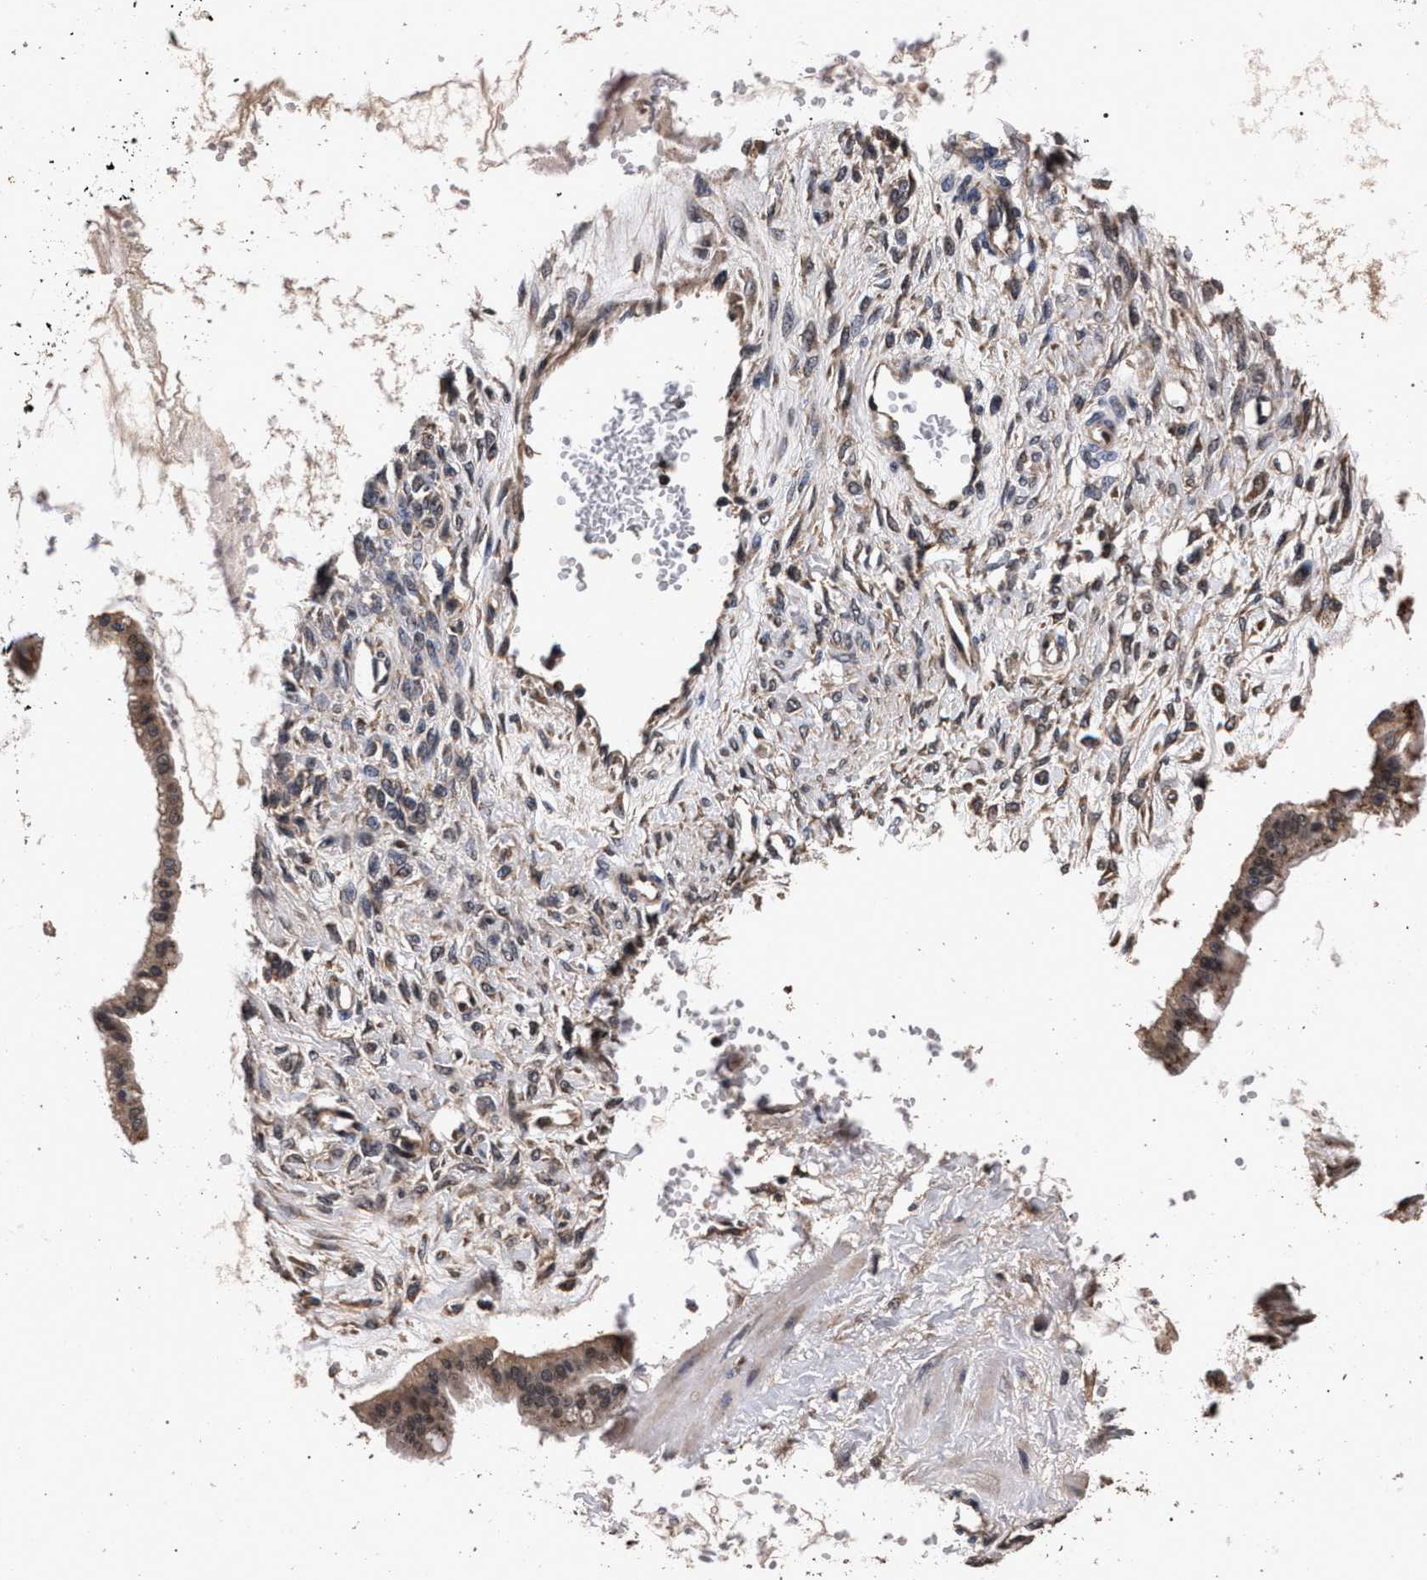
{"staining": {"intensity": "moderate", "quantity": ">75%", "location": "cytoplasmic/membranous,nuclear"}, "tissue": "ovarian cancer", "cell_type": "Tumor cells", "image_type": "cancer", "snomed": [{"axis": "morphology", "description": "Cystadenocarcinoma, mucinous, NOS"}, {"axis": "topography", "description": "Ovary"}], "caption": "Human ovarian cancer (mucinous cystadenocarcinoma) stained with a protein marker displays moderate staining in tumor cells.", "gene": "ACOX1", "patient": {"sex": "female", "age": 73}}